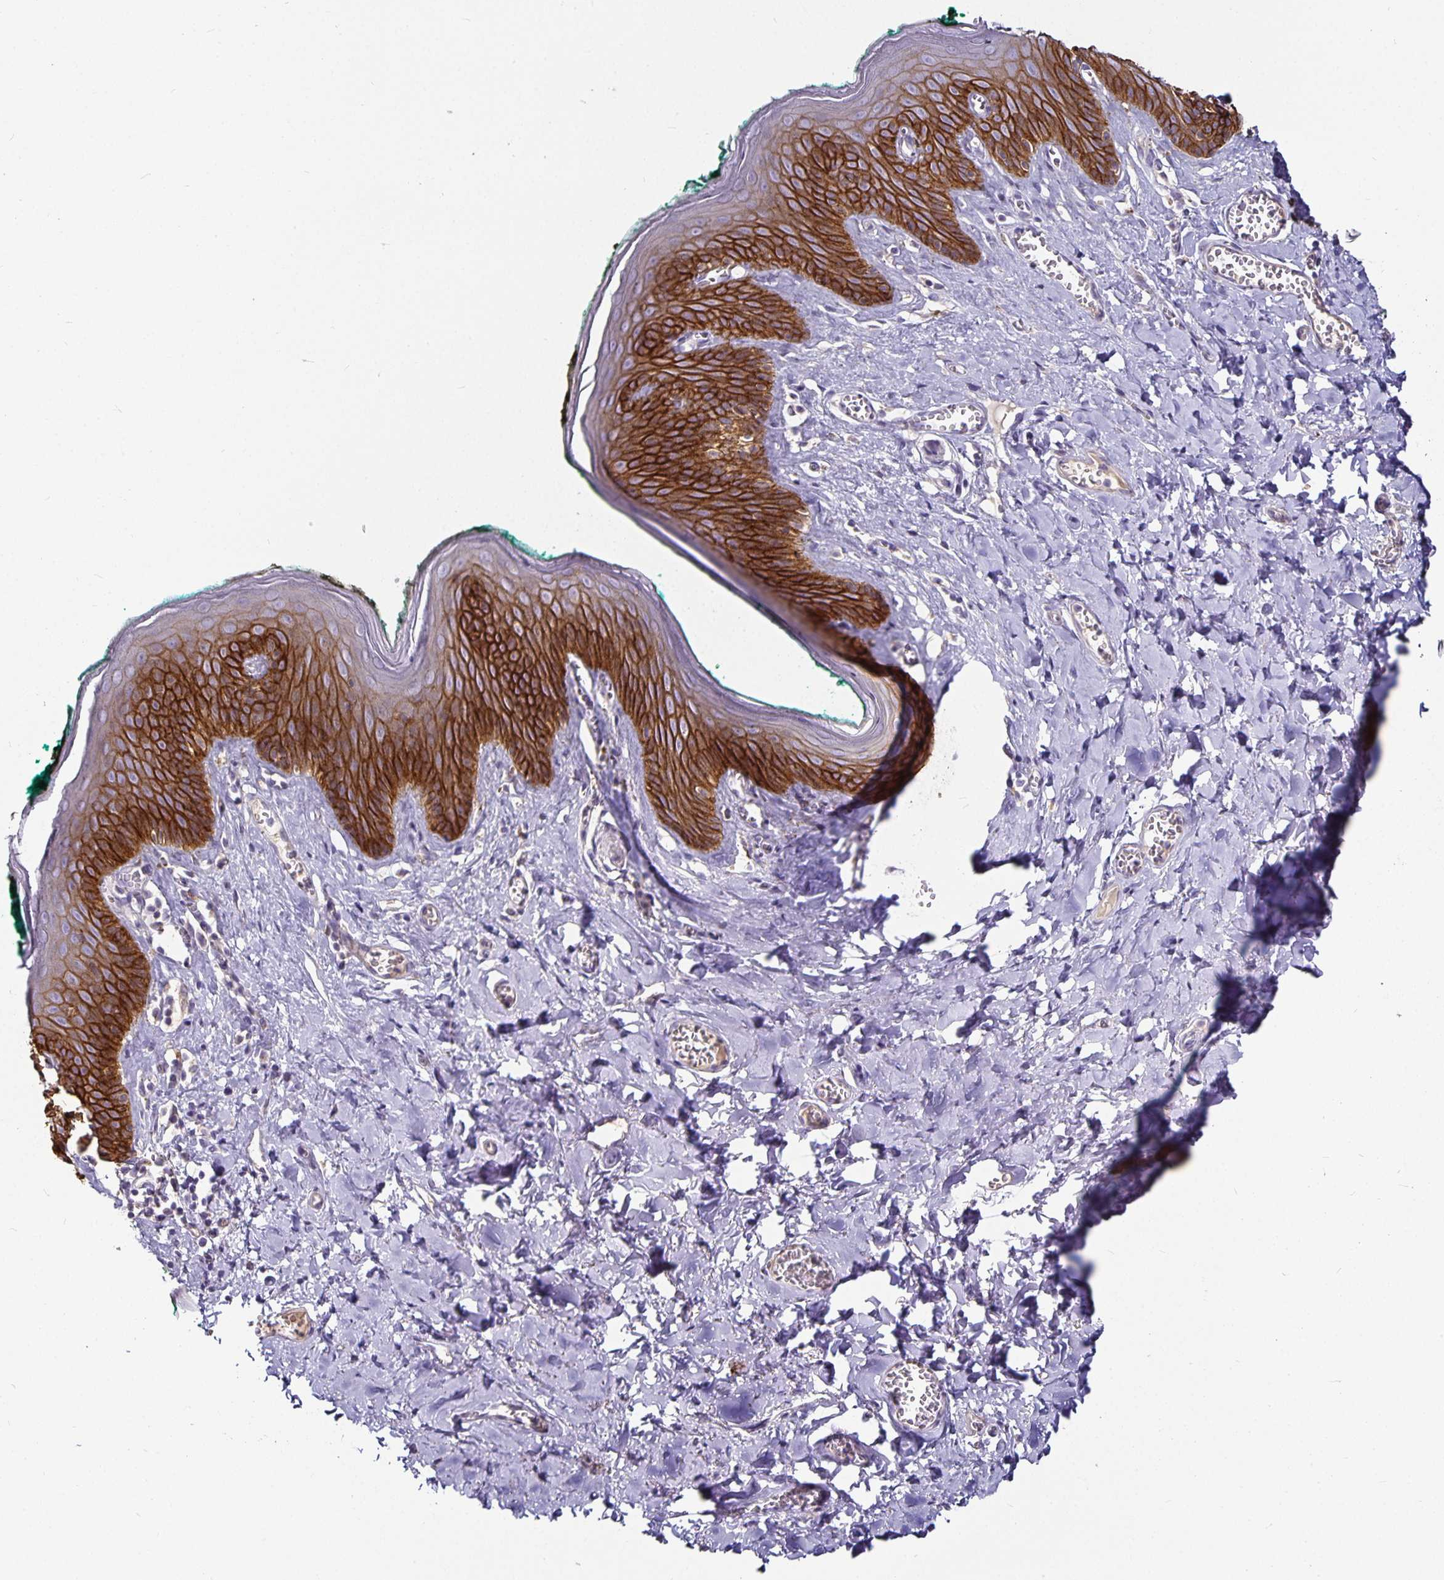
{"staining": {"intensity": "strong", "quantity": "25%-75%", "location": "cytoplasmic/membranous"}, "tissue": "skin", "cell_type": "Epidermal cells", "image_type": "normal", "snomed": [{"axis": "morphology", "description": "Normal tissue, NOS"}, {"axis": "topography", "description": "Vulva"}, {"axis": "topography", "description": "Peripheral nerve tissue"}], "caption": "Protein staining of unremarkable skin displays strong cytoplasmic/membranous staining in about 25%-75% of epidermal cells.", "gene": "CA12", "patient": {"sex": "female", "age": 66}}